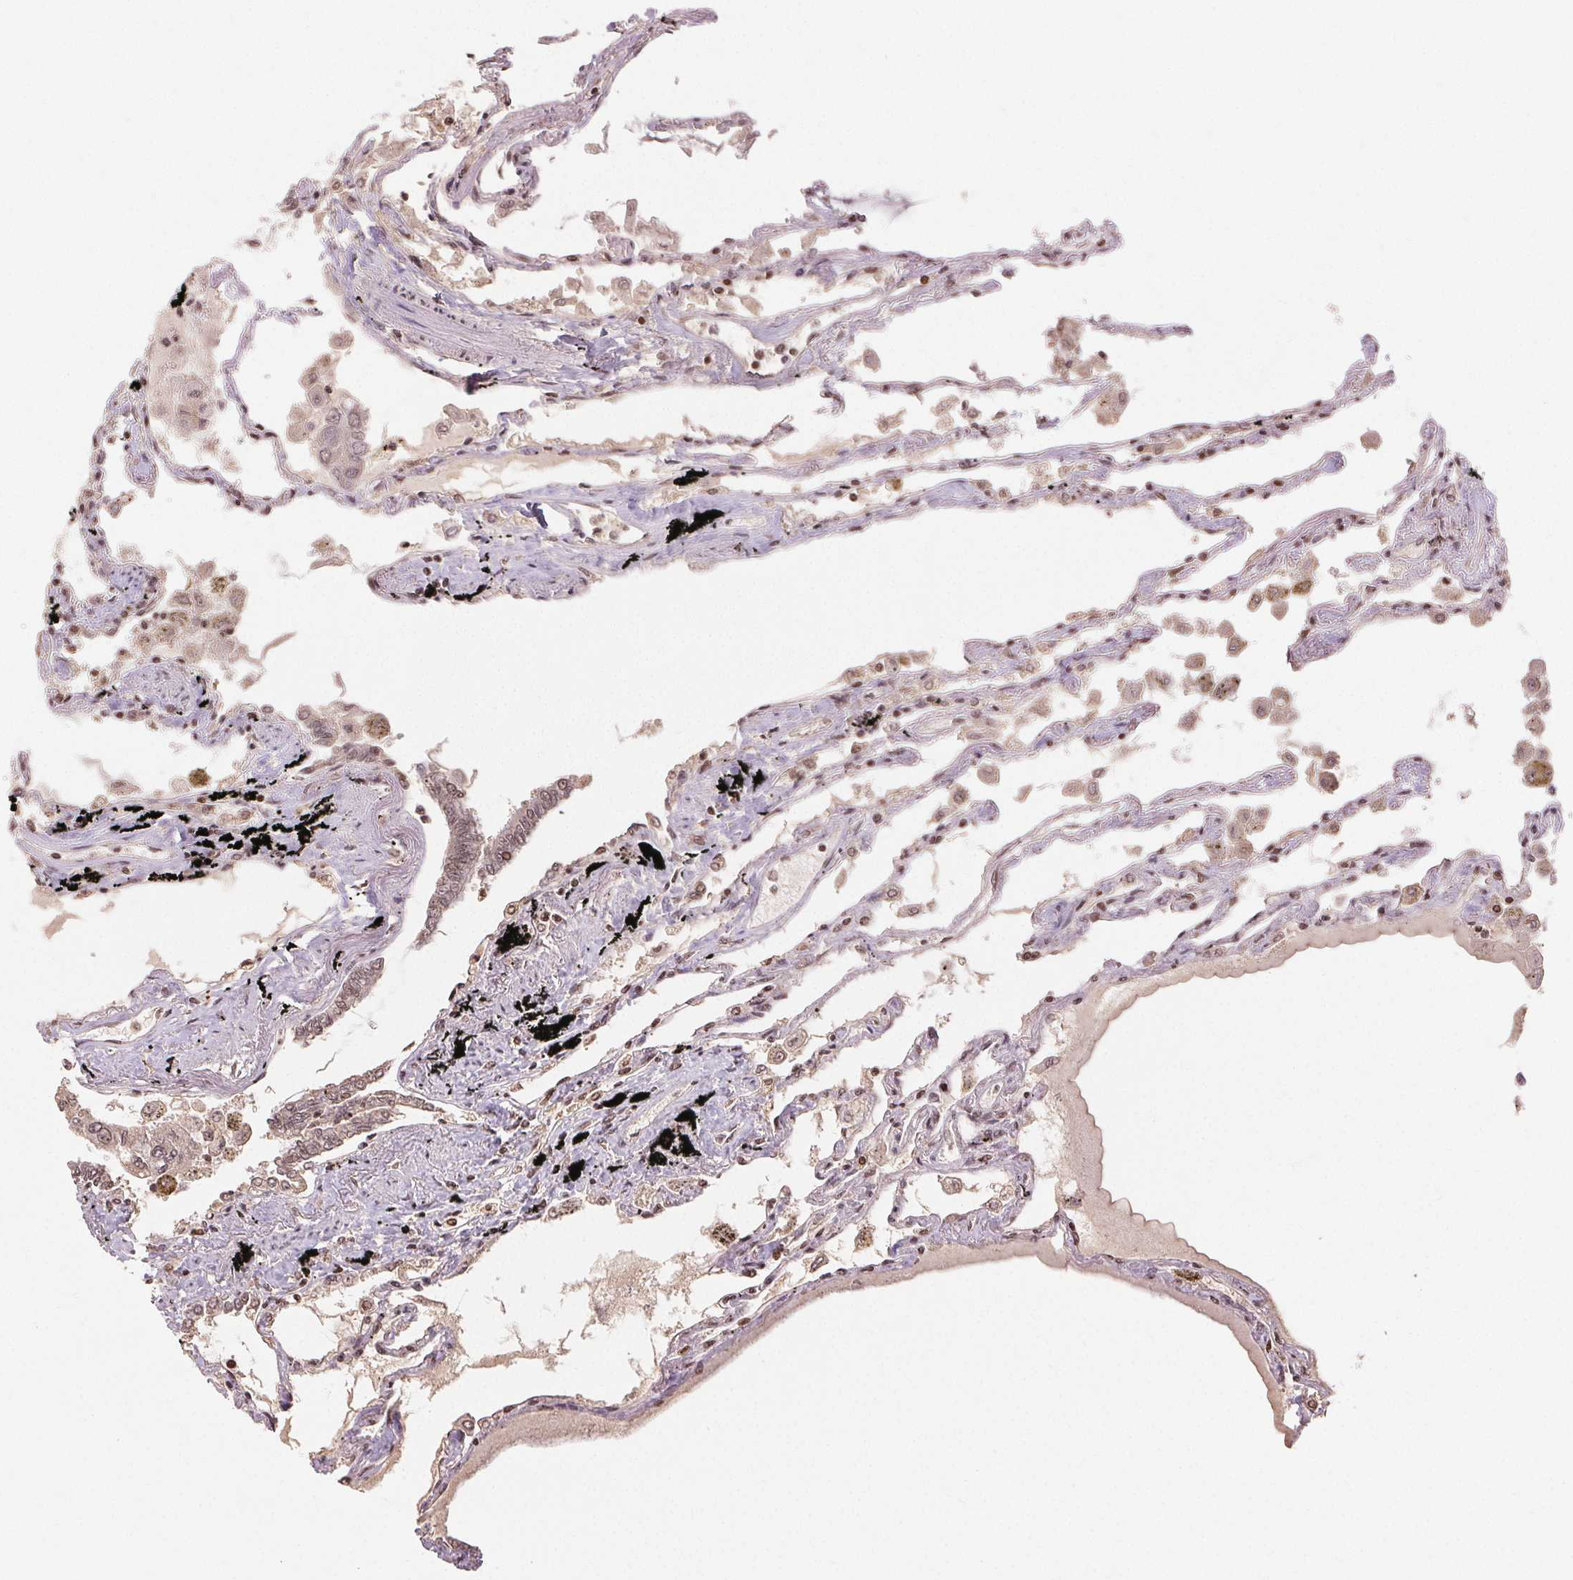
{"staining": {"intensity": "moderate", "quantity": ">75%", "location": "cytoplasmic/membranous,nuclear"}, "tissue": "lung", "cell_type": "Alveolar cells", "image_type": "normal", "snomed": [{"axis": "morphology", "description": "Normal tissue, NOS"}, {"axis": "morphology", "description": "Adenocarcinoma, NOS"}, {"axis": "topography", "description": "Cartilage tissue"}, {"axis": "topography", "description": "Lung"}], "caption": "About >75% of alveolar cells in unremarkable human lung reveal moderate cytoplasmic/membranous,nuclear protein positivity as visualized by brown immunohistochemical staining.", "gene": "MAPKAPK2", "patient": {"sex": "female", "age": 67}}